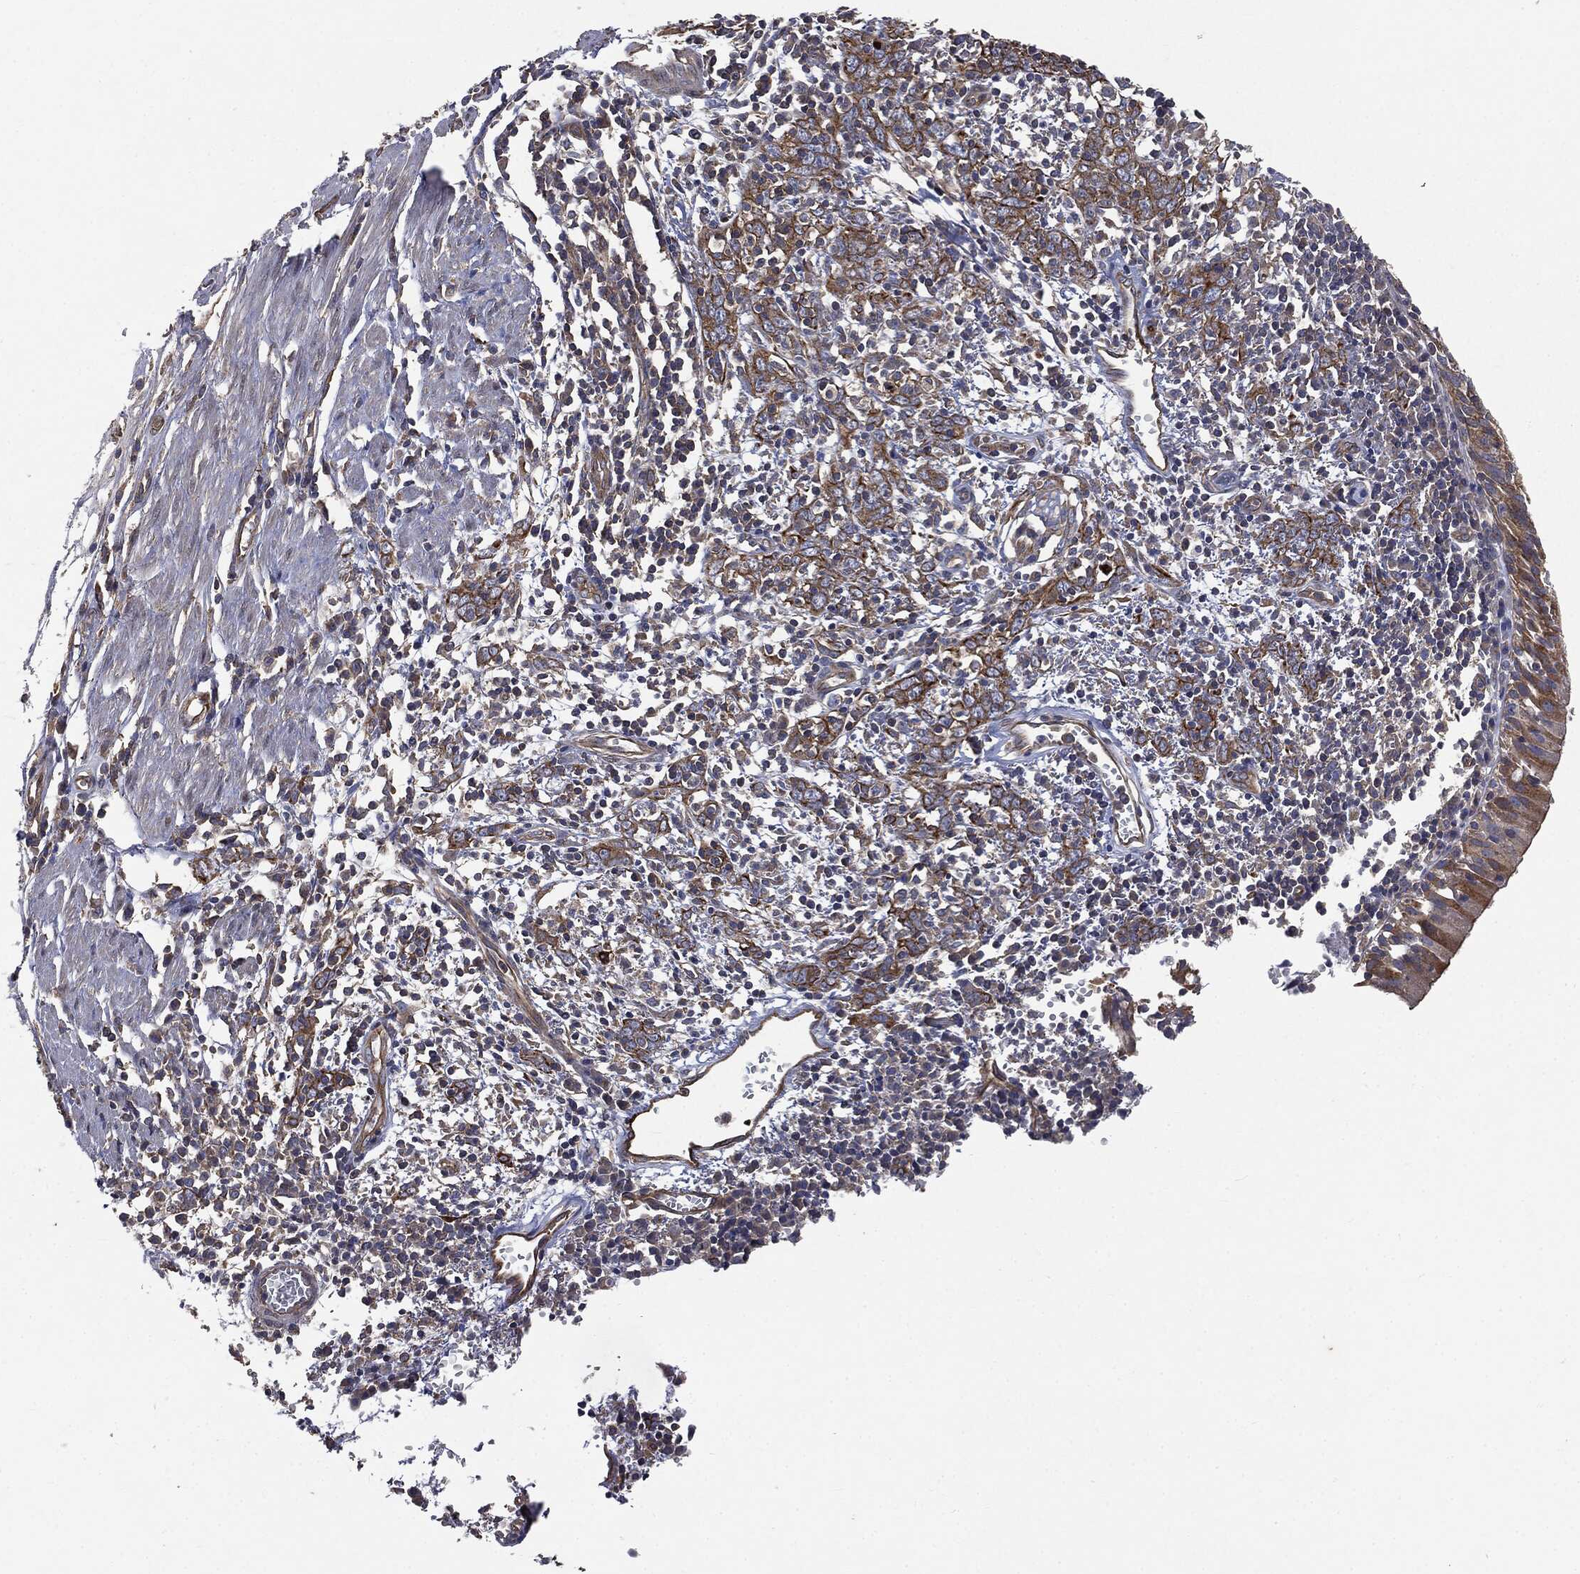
{"staining": {"intensity": "moderate", "quantity": "25%-75%", "location": "cytoplasmic/membranous"}, "tissue": "bronchus", "cell_type": "Respiratory epithelial cells", "image_type": "normal", "snomed": [{"axis": "morphology", "description": "Normal tissue, NOS"}, {"axis": "morphology", "description": "Squamous cell carcinoma, NOS"}, {"axis": "topography", "description": "Cartilage tissue"}, {"axis": "topography", "description": "Bronchus"}, {"axis": "topography", "description": "Lung"}], "caption": "Protein staining demonstrates moderate cytoplasmic/membranous staining in approximately 25%-75% of respiratory epithelial cells in unremarkable bronchus. Immunohistochemistry (ihc) stains the protein in brown and the nuclei are stained blue.", "gene": "EPS15L1", "patient": {"sex": "male", "age": 66}}